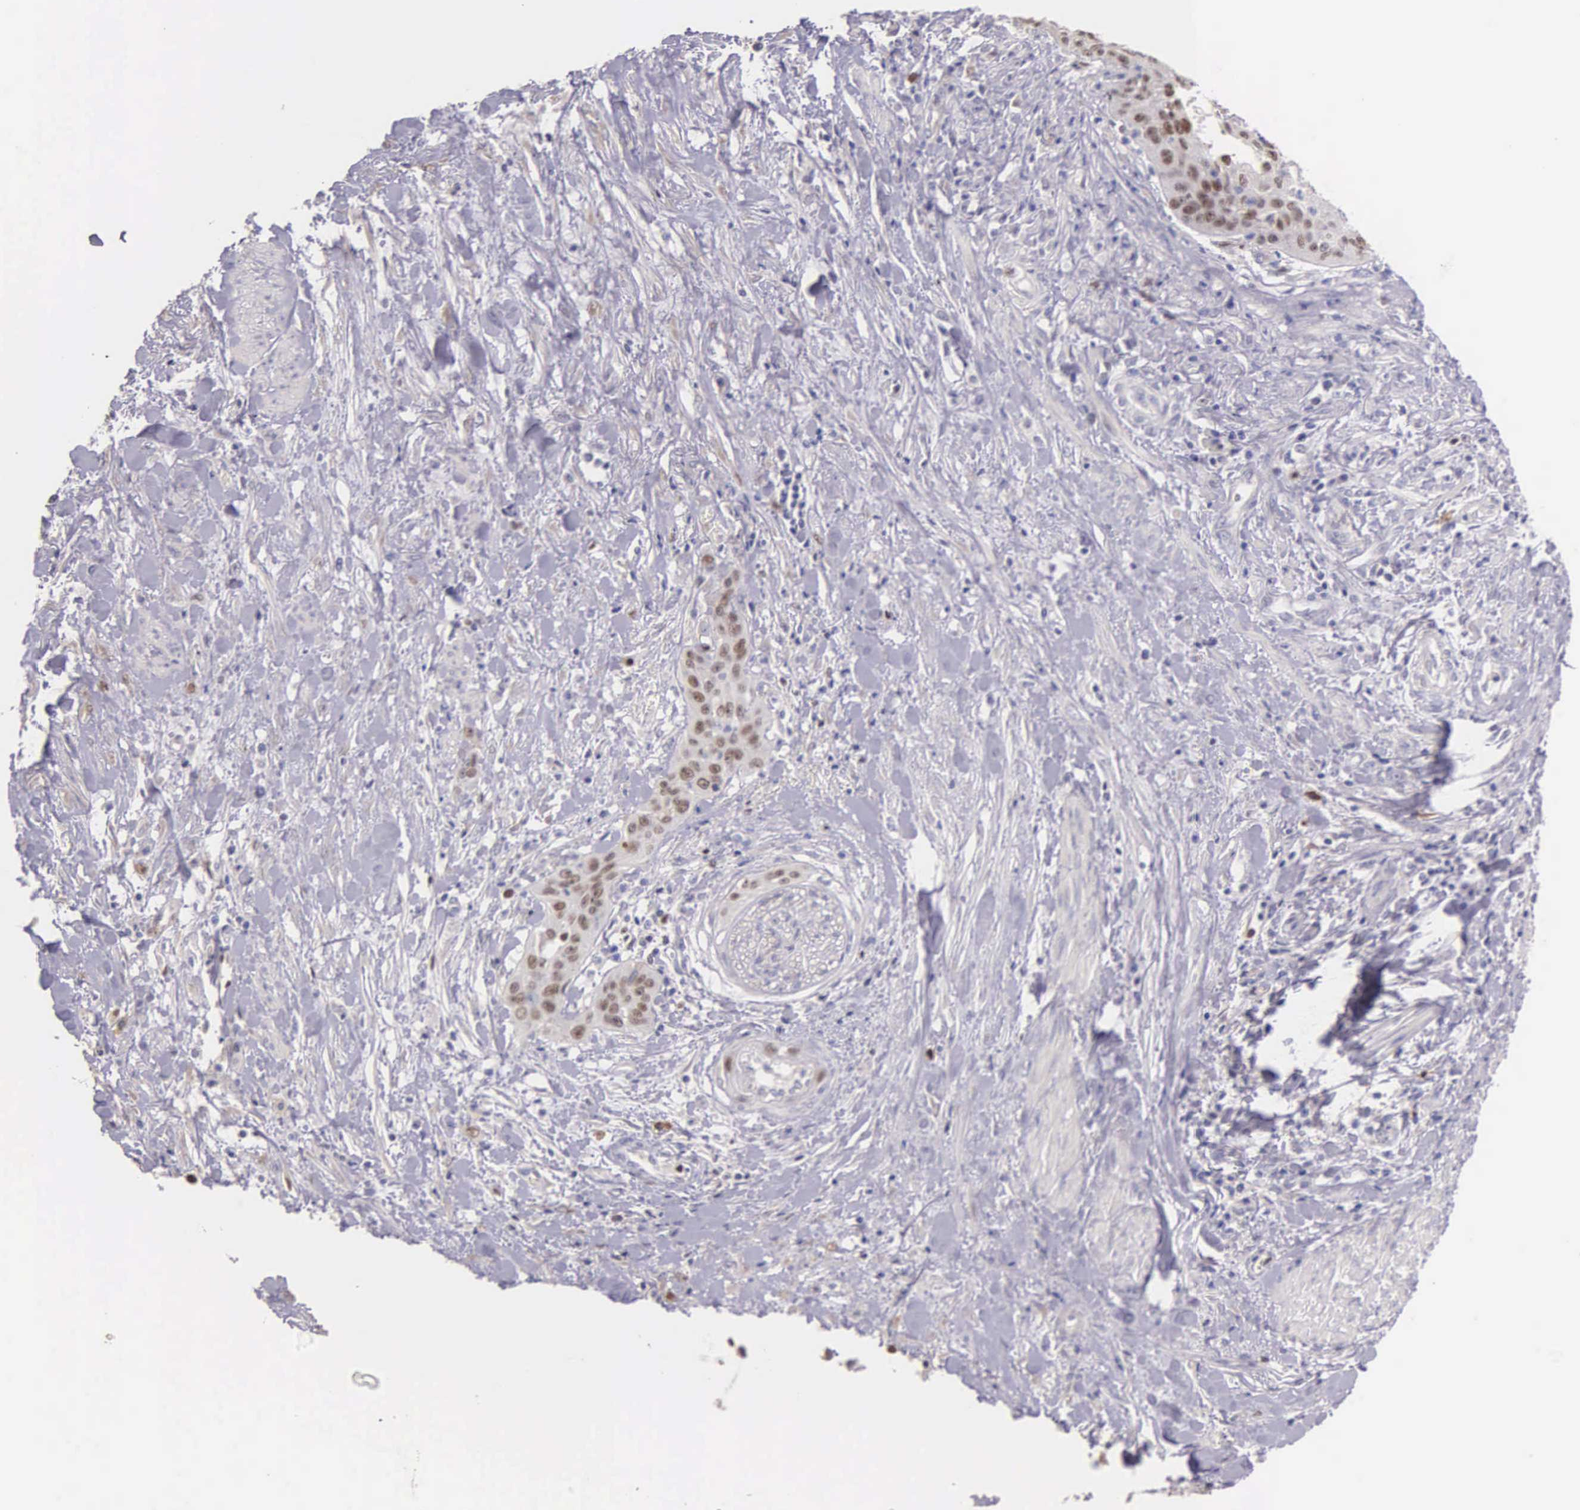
{"staining": {"intensity": "moderate", "quantity": ">75%", "location": "nuclear"}, "tissue": "cervical cancer", "cell_type": "Tumor cells", "image_type": "cancer", "snomed": [{"axis": "morphology", "description": "Squamous cell carcinoma, NOS"}, {"axis": "topography", "description": "Cervix"}], "caption": "Protein analysis of squamous cell carcinoma (cervical) tissue exhibits moderate nuclear staining in approximately >75% of tumor cells. (DAB IHC, brown staining for protein, blue staining for nuclei).", "gene": "MCM5", "patient": {"sex": "female", "age": 41}}